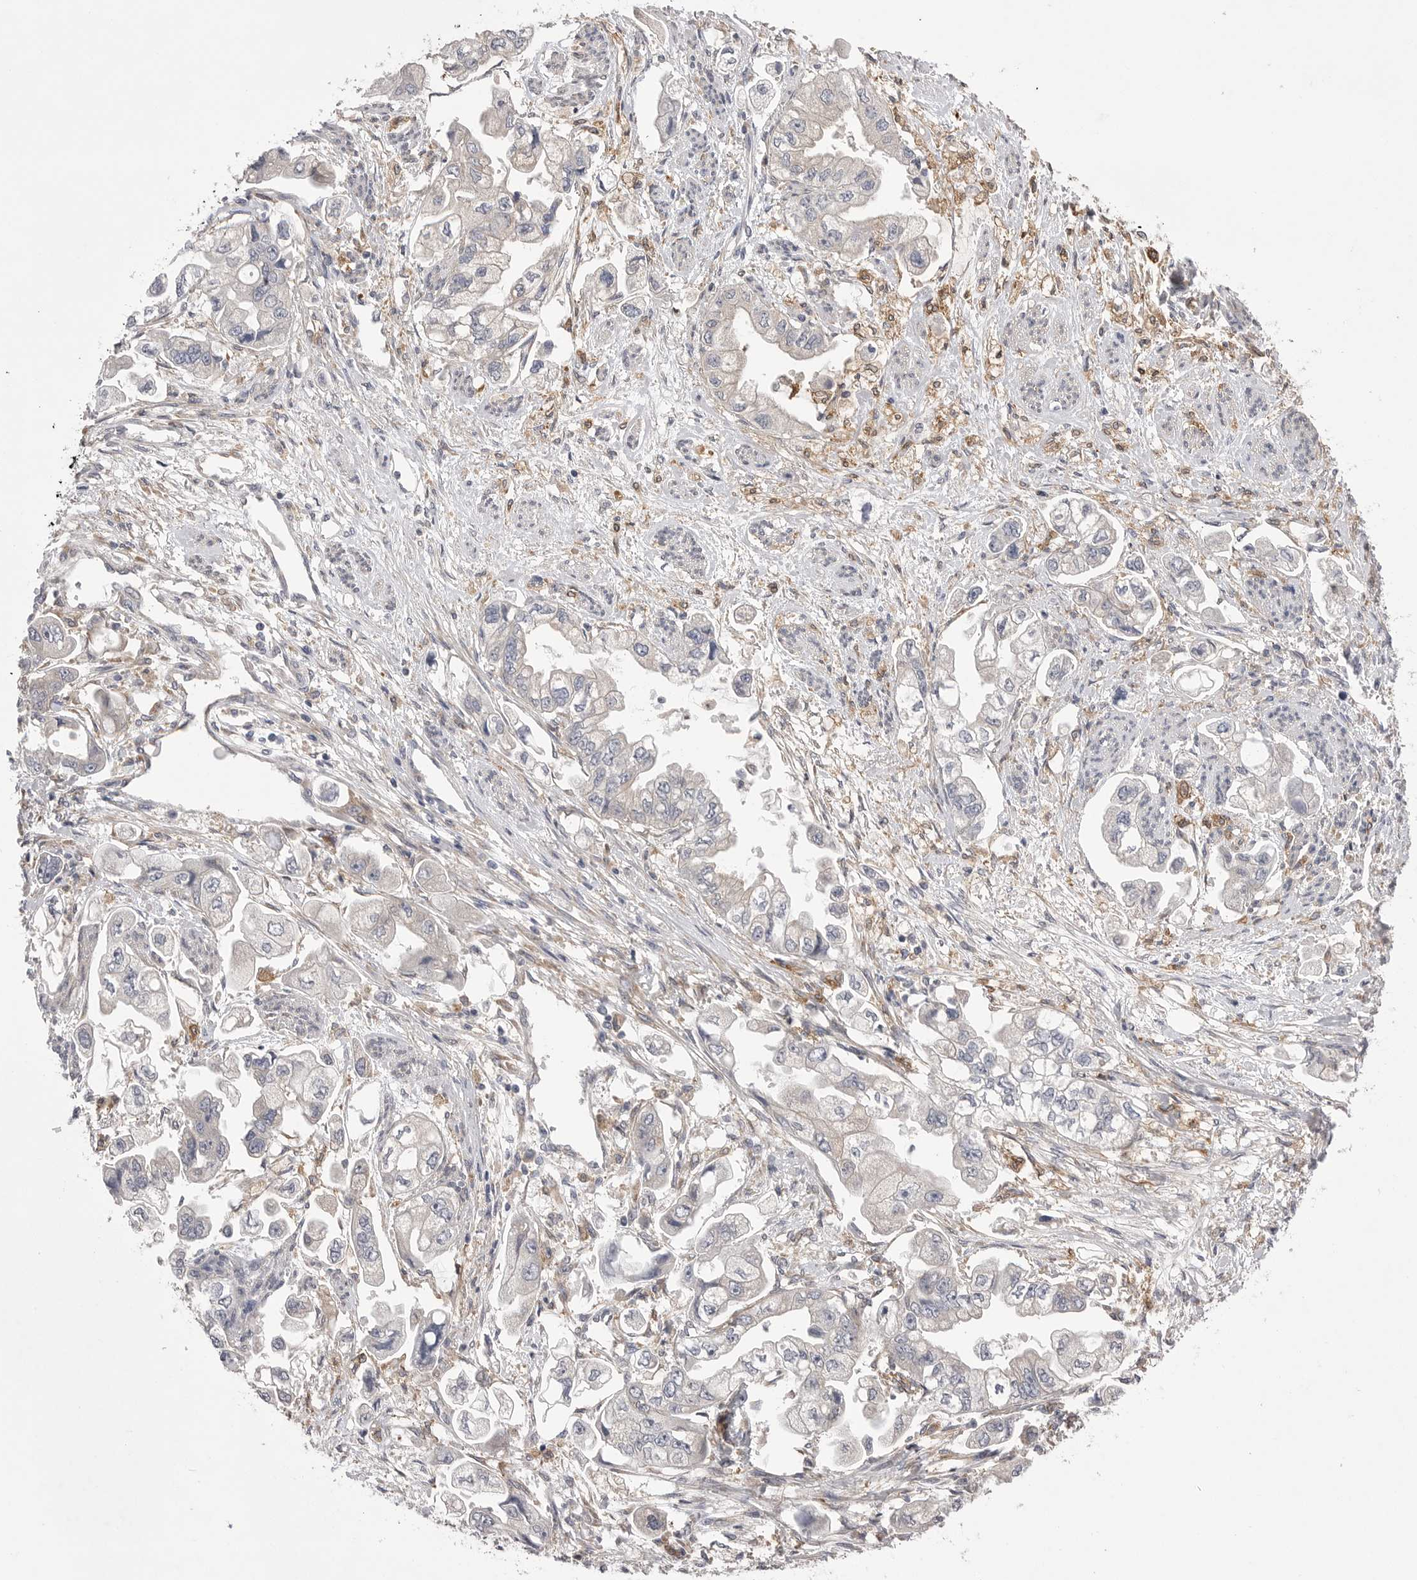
{"staining": {"intensity": "negative", "quantity": "none", "location": "none"}, "tissue": "stomach cancer", "cell_type": "Tumor cells", "image_type": "cancer", "snomed": [{"axis": "morphology", "description": "Adenocarcinoma, NOS"}, {"axis": "topography", "description": "Stomach"}], "caption": "Tumor cells show no significant staining in stomach cancer (adenocarcinoma).", "gene": "VAC14", "patient": {"sex": "male", "age": 62}}